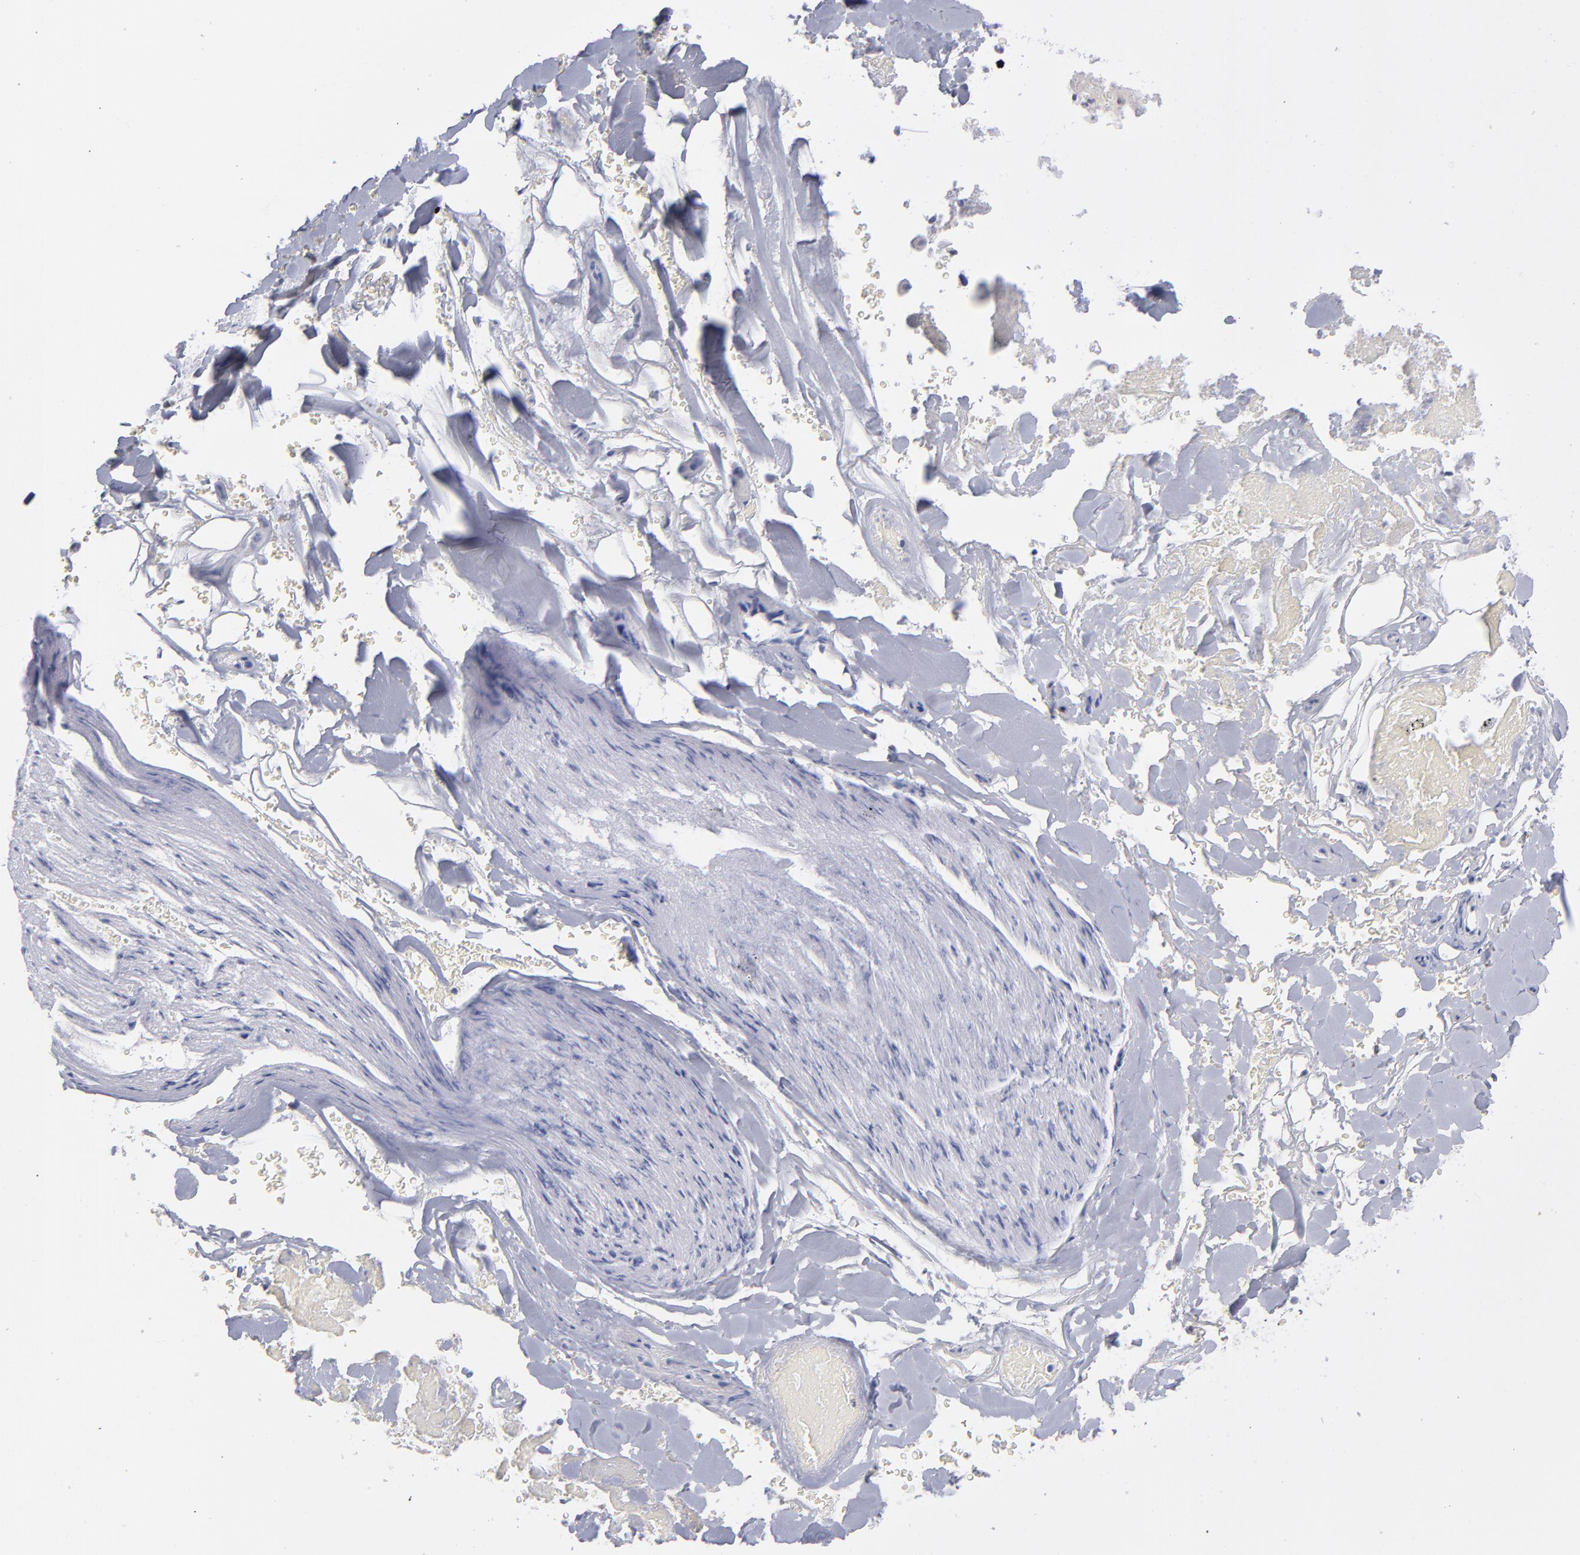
{"staining": {"intensity": "negative", "quantity": "none", "location": "none"}, "tissue": "adipose tissue", "cell_type": "Adipocytes", "image_type": "normal", "snomed": [{"axis": "morphology", "description": "Normal tissue, NOS"}, {"axis": "morphology", "description": "Cholangiocarcinoma"}, {"axis": "topography", "description": "Liver"}, {"axis": "topography", "description": "Peripheral nerve tissue"}], "caption": "Photomicrograph shows no protein staining in adipocytes of normal adipose tissue. (DAB immunohistochemistry visualized using brightfield microscopy, high magnification).", "gene": "MTHFD2", "patient": {"sex": "male", "age": 50}}